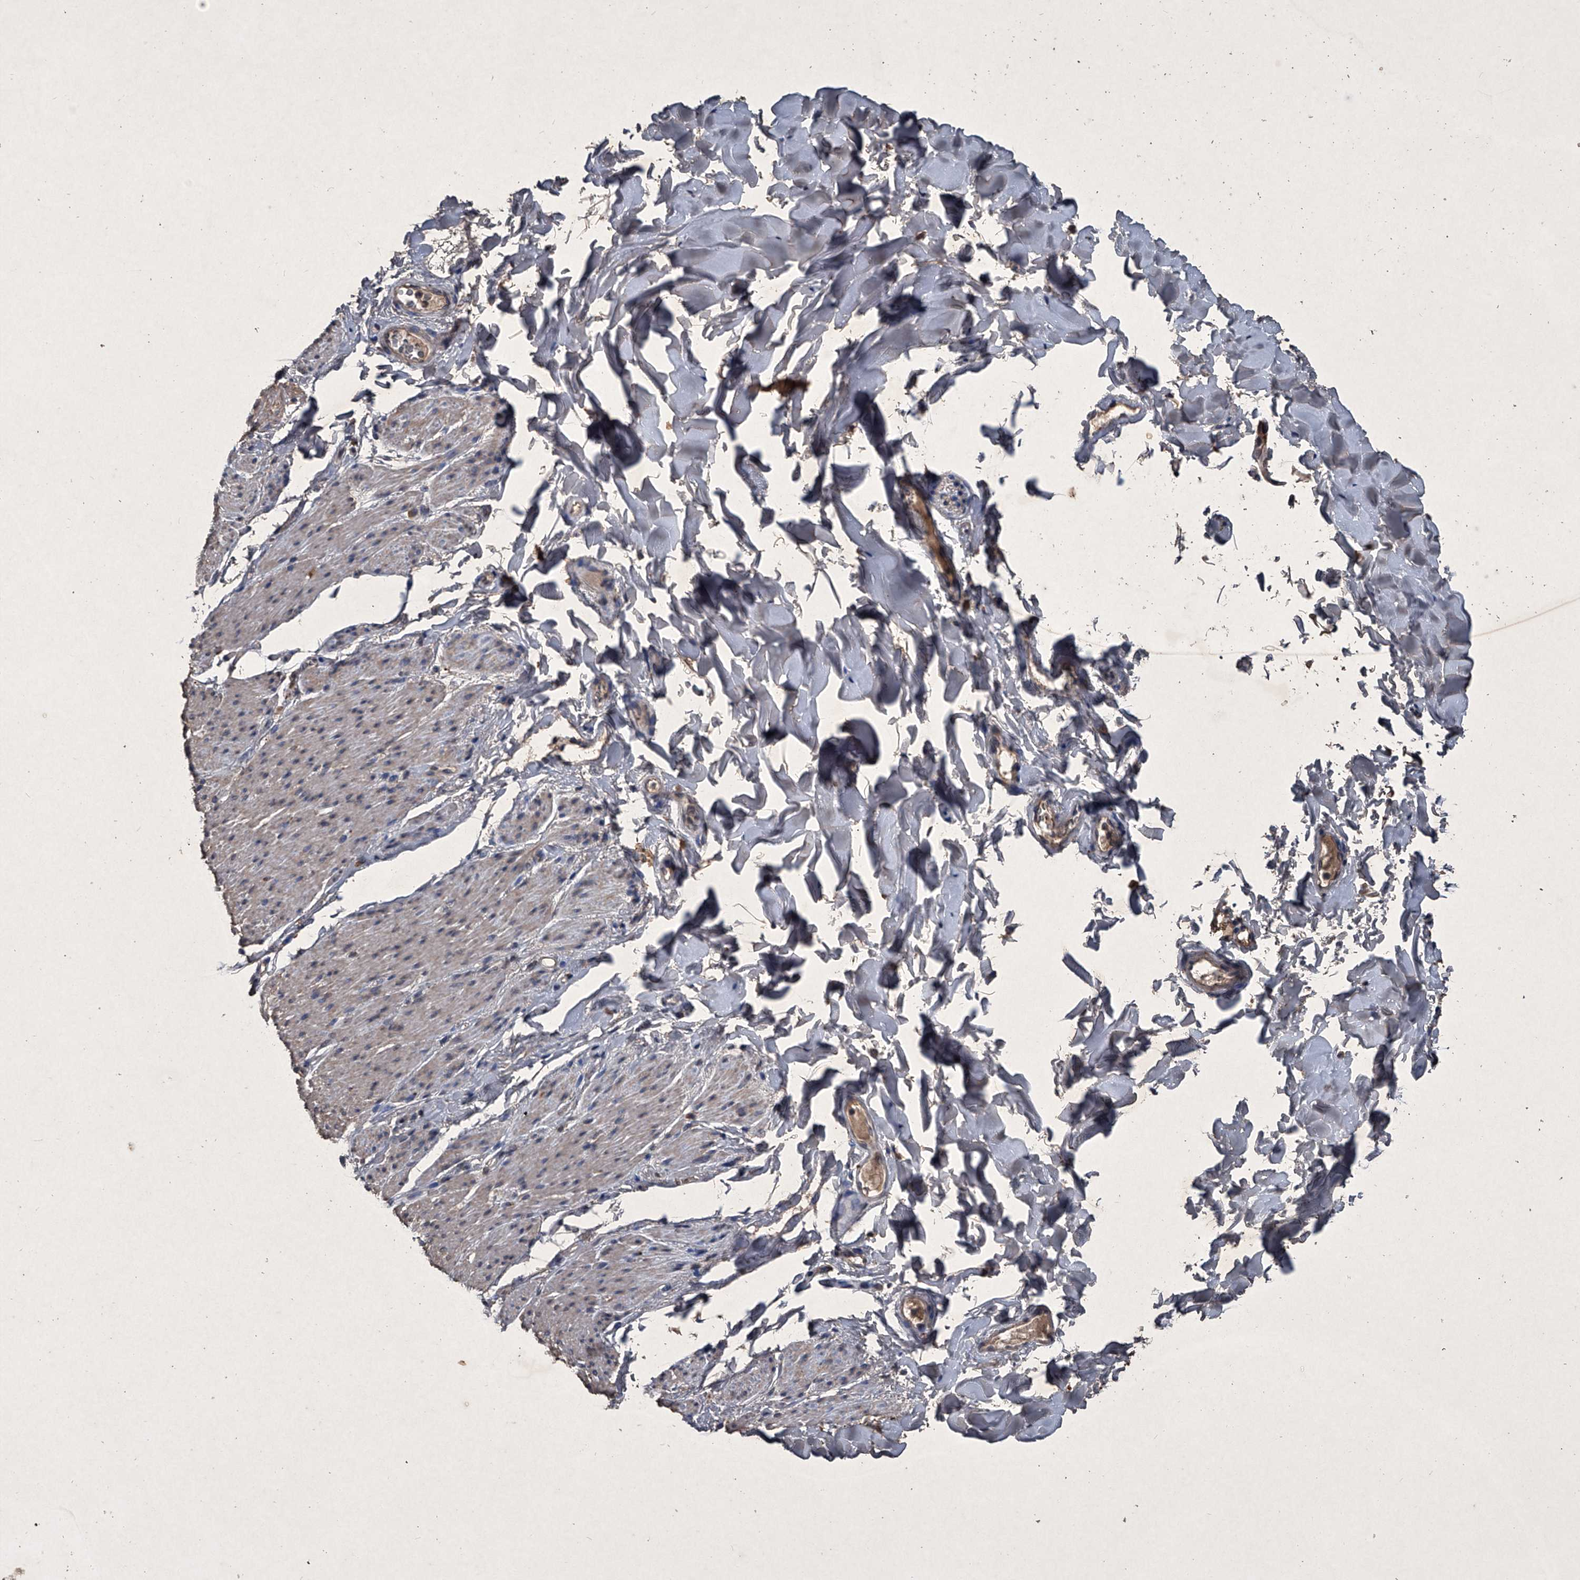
{"staining": {"intensity": "strong", "quantity": "<25%", "location": "cytoplasmic/membranous"}, "tissue": "smooth muscle", "cell_type": "Smooth muscle cells", "image_type": "normal", "snomed": [{"axis": "morphology", "description": "Normal tissue, NOS"}, {"axis": "topography", "description": "Colon"}, {"axis": "topography", "description": "Peripheral nerve tissue"}], "caption": "Immunohistochemical staining of unremarkable smooth muscle demonstrates <25% levels of strong cytoplasmic/membranous protein expression in approximately <25% of smooth muscle cells.", "gene": "MAPKAP1", "patient": {"sex": "female", "age": 61}}